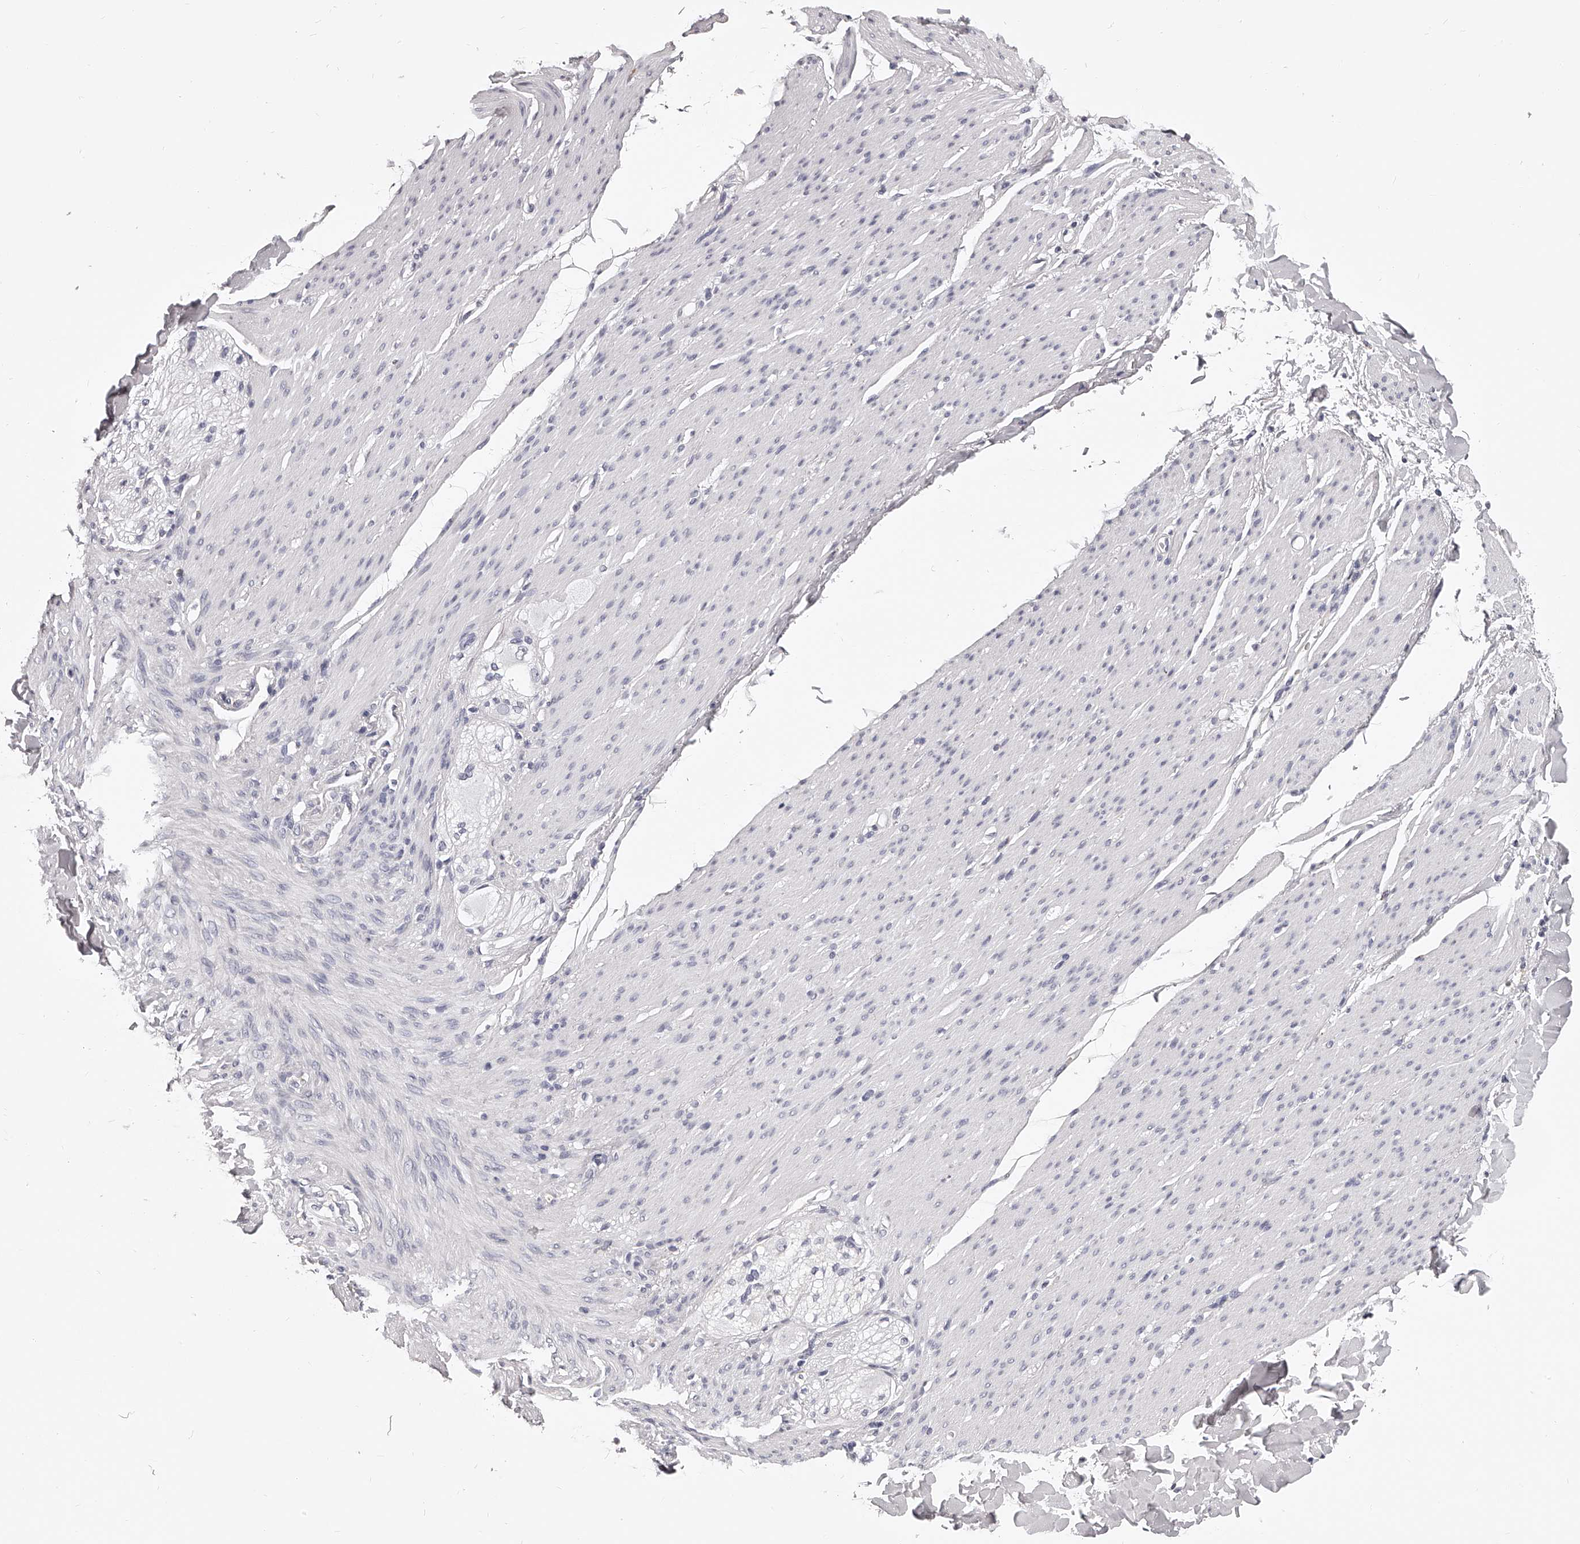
{"staining": {"intensity": "negative", "quantity": "none", "location": "none"}, "tissue": "smooth muscle", "cell_type": "Smooth muscle cells", "image_type": "normal", "snomed": [{"axis": "morphology", "description": "Normal tissue, NOS"}, {"axis": "topography", "description": "Colon"}, {"axis": "topography", "description": "Peripheral nerve tissue"}], "caption": "Immunohistochemistry (IHC) micrograph of benign human smooth muscle stained for a protein (brown), which exhibits no staining in smooth muscle cells.", "gene": "DMRT1", "patient": {"sex": "female", "age": 61}}